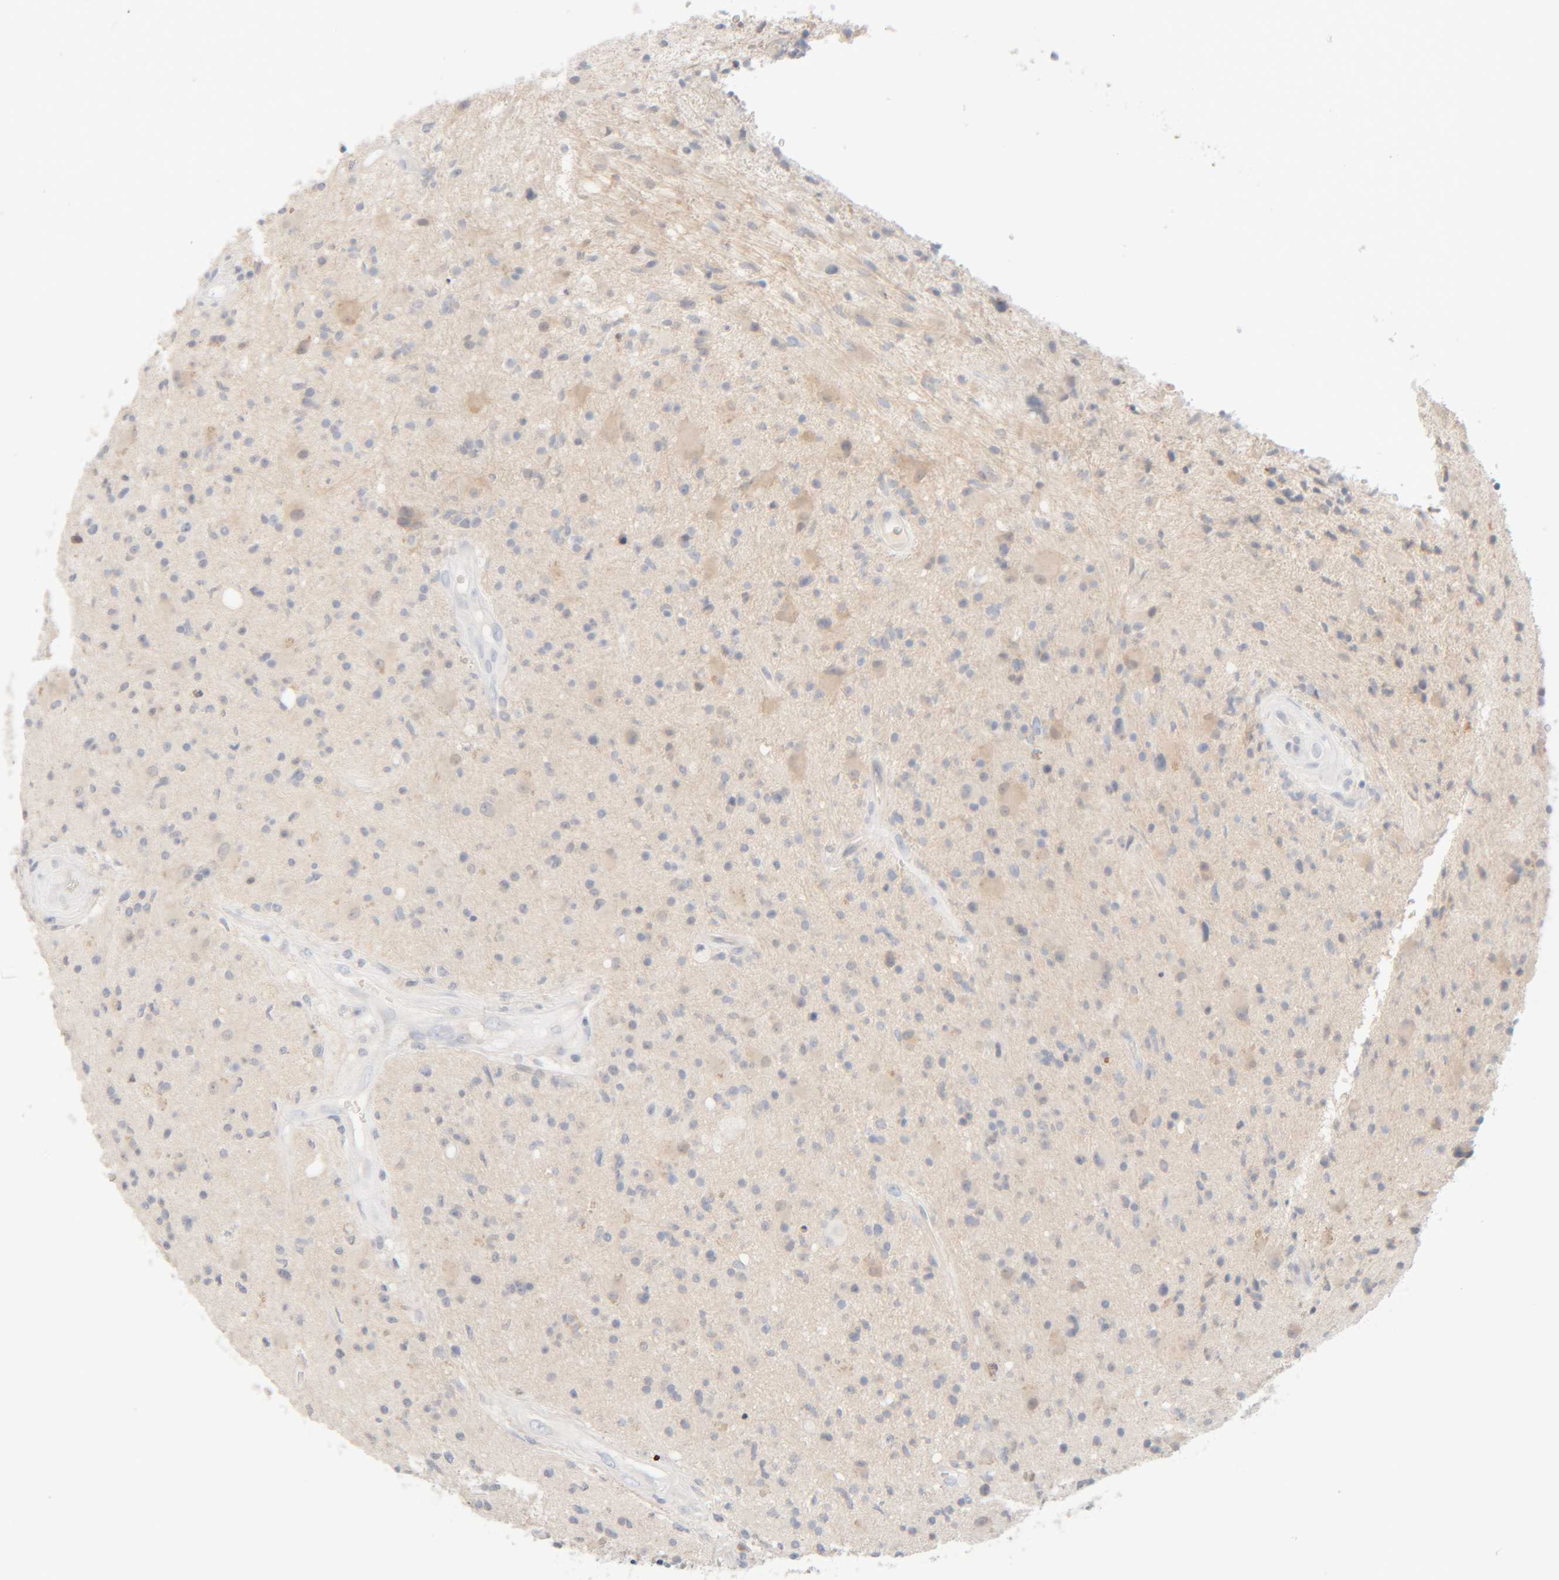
{"staining": {"intensity": "negative", "quantity": "none", "location": "none"}, "tissue": "glioma", "cell_type": "Tumor cells", "image_type": "cancer", "snomed": [{"axis": "morphology", "description": "Glioma, malignant, High grade"}, {"axis": "topography", "description": "Brain"}], "caption": "Tumor cells show no significant protein positivity in glioma.", "gene": "RIDA", "patient": {"sex": "male", "age": 33}}